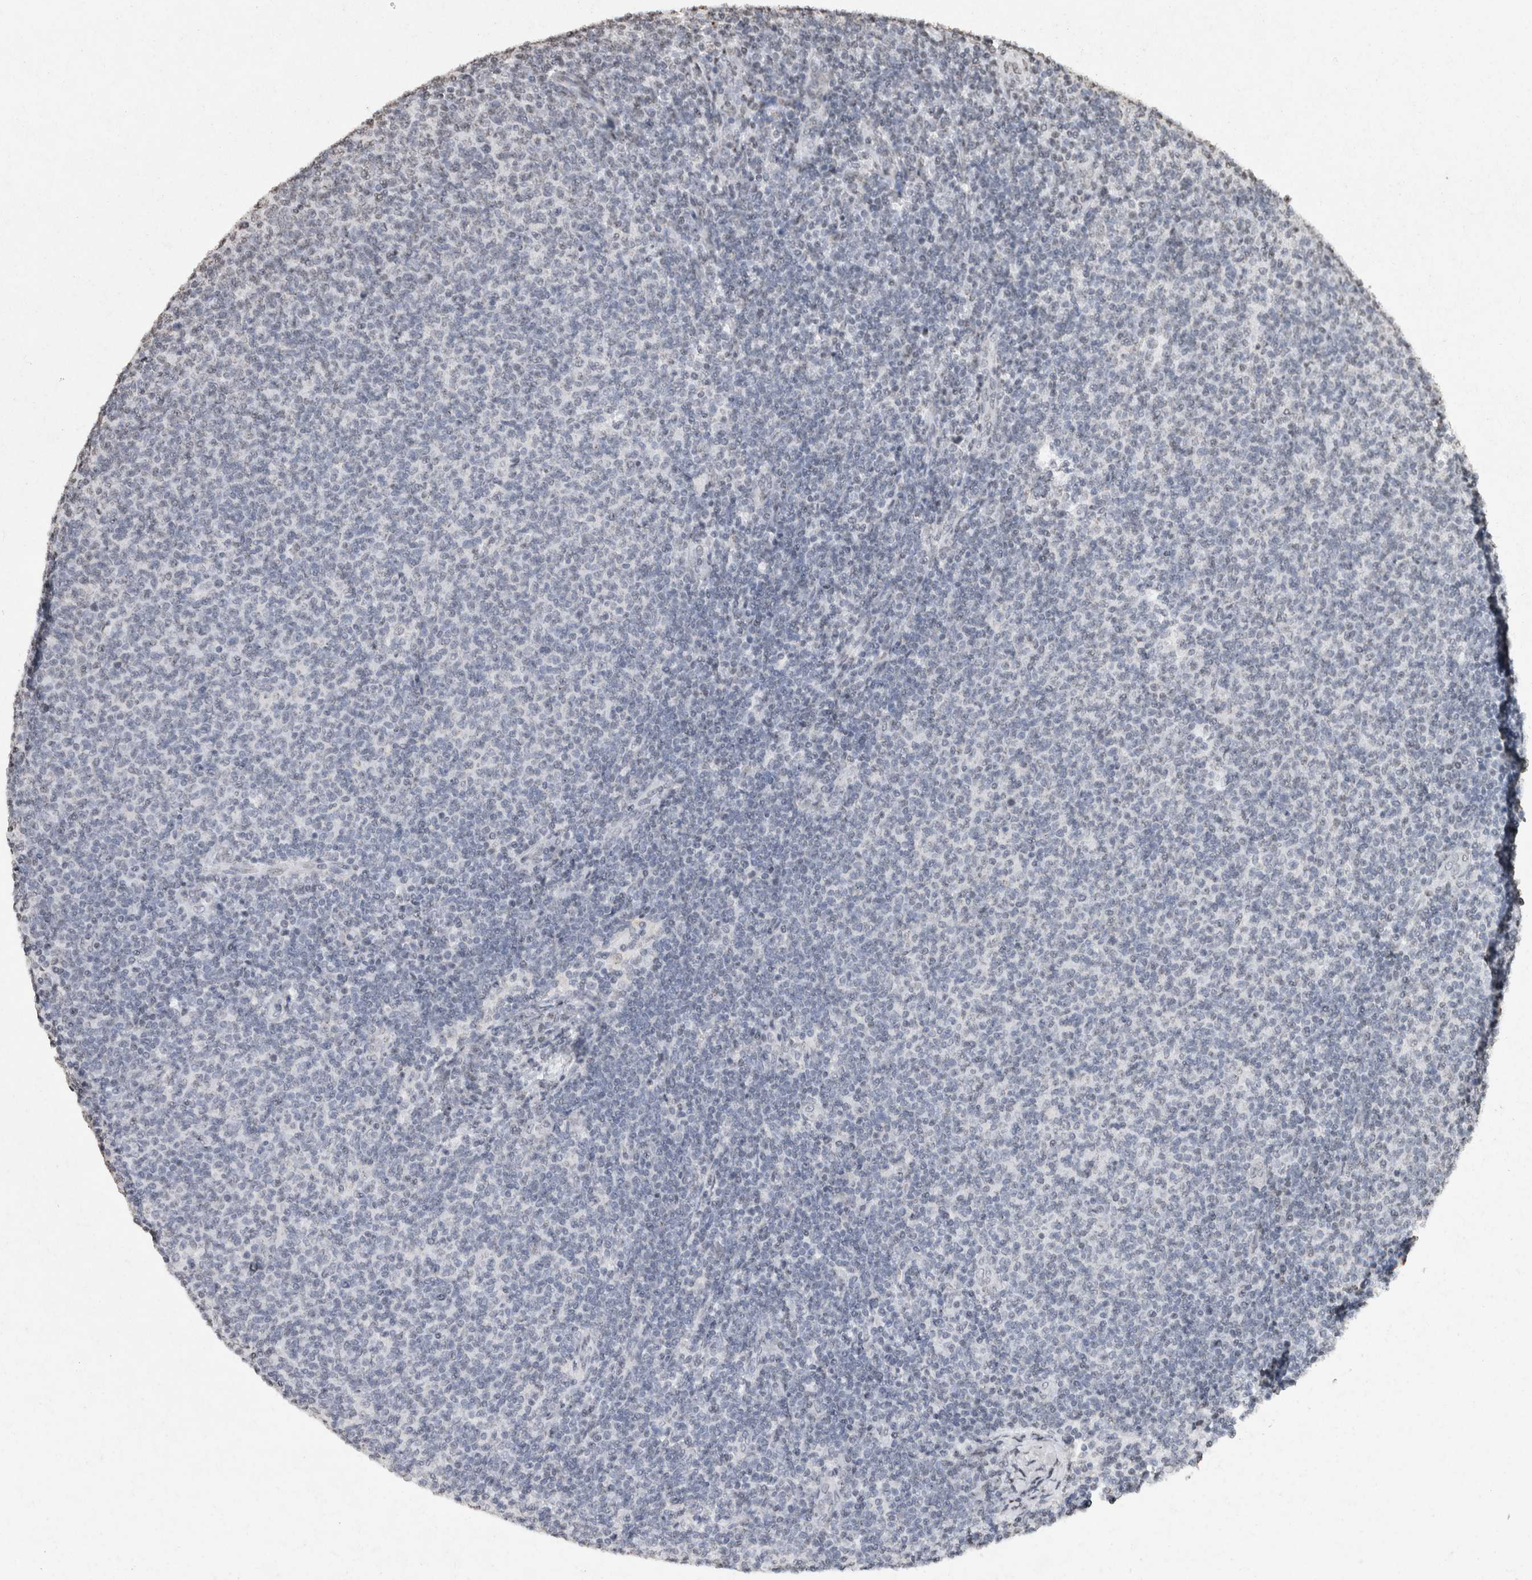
{"staining": {"intensity": "negative", "quantity": "none", "location": "none"}, "tissue": "lymphoma", "cell_type": "Tumor cells", "image_type": "cancer", "snomed": [{"axis": "morphology", "description": "Malignant lymphoma, non-Hodgkin's type, Low grade"}, {"axis": "topography", "description": "Lymph node"}], "caption": "Tumor cells show no significant expression in lymphoma.", "gene": "CNTN1", "patient": {"sex": "male", "age": 66}}